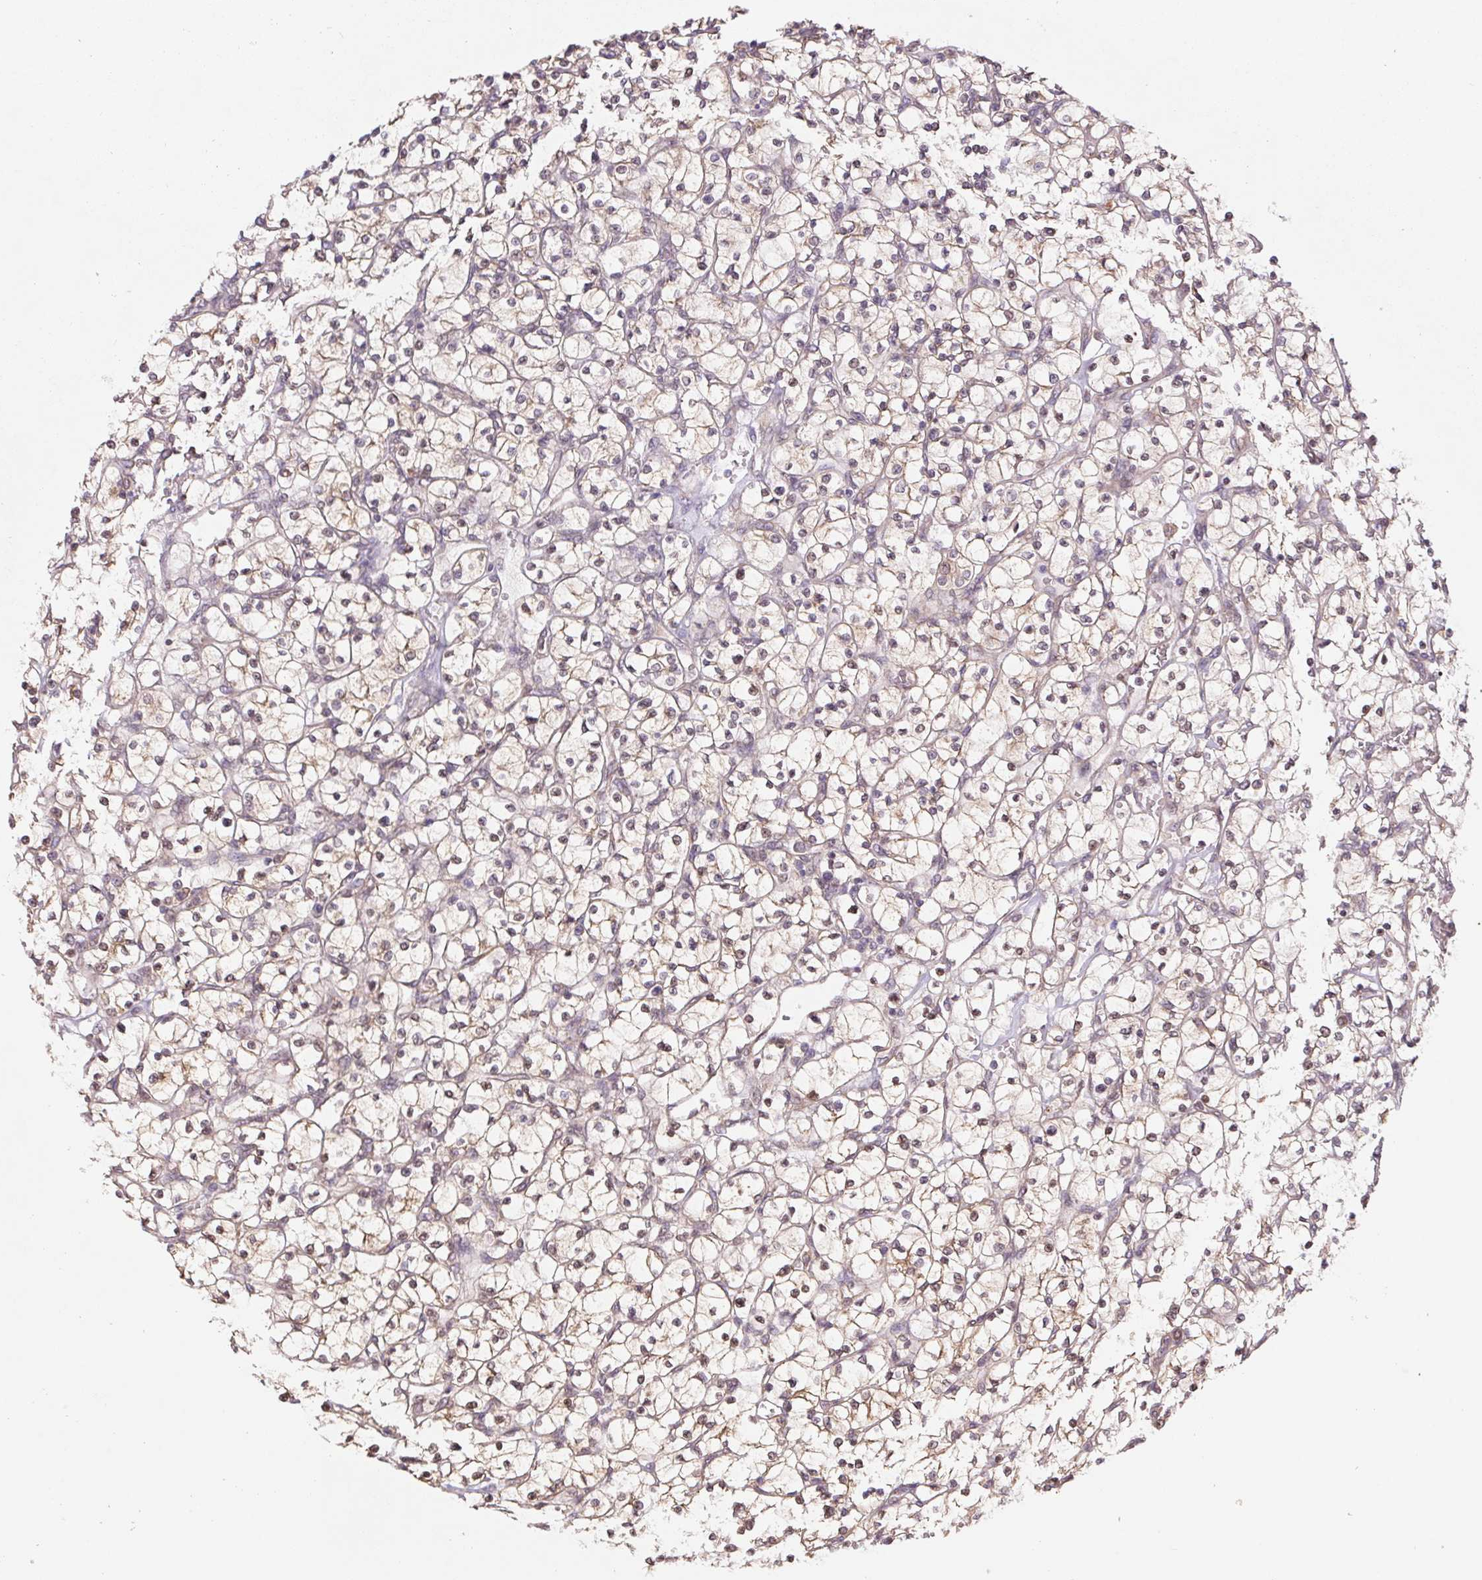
{"staining": {"intensity": "weak", "quantity": "25%-75%", "location": "cytoplasmic/membranous,nuclear"}, "tissue": "renal cancer", "cell_type": "Tumor cells", "image_type": "cancer", "snomed": [{"axis": "morphology", "description": "Adenocarcinoma, NOS"}, {"axis": "topography", "description": "Kidney"}], "caption": "Immunohistochemical staining of human renal cancer reveals low levels of weak cytoplasmic/membranous and nuclear protein positivity in approximately 25%-75% of tumor cells. The protein is shown in brown color, while the nuclei are stained blue.", "gene": "RRM1", "patient": {"sex": "female", "age": 64}}